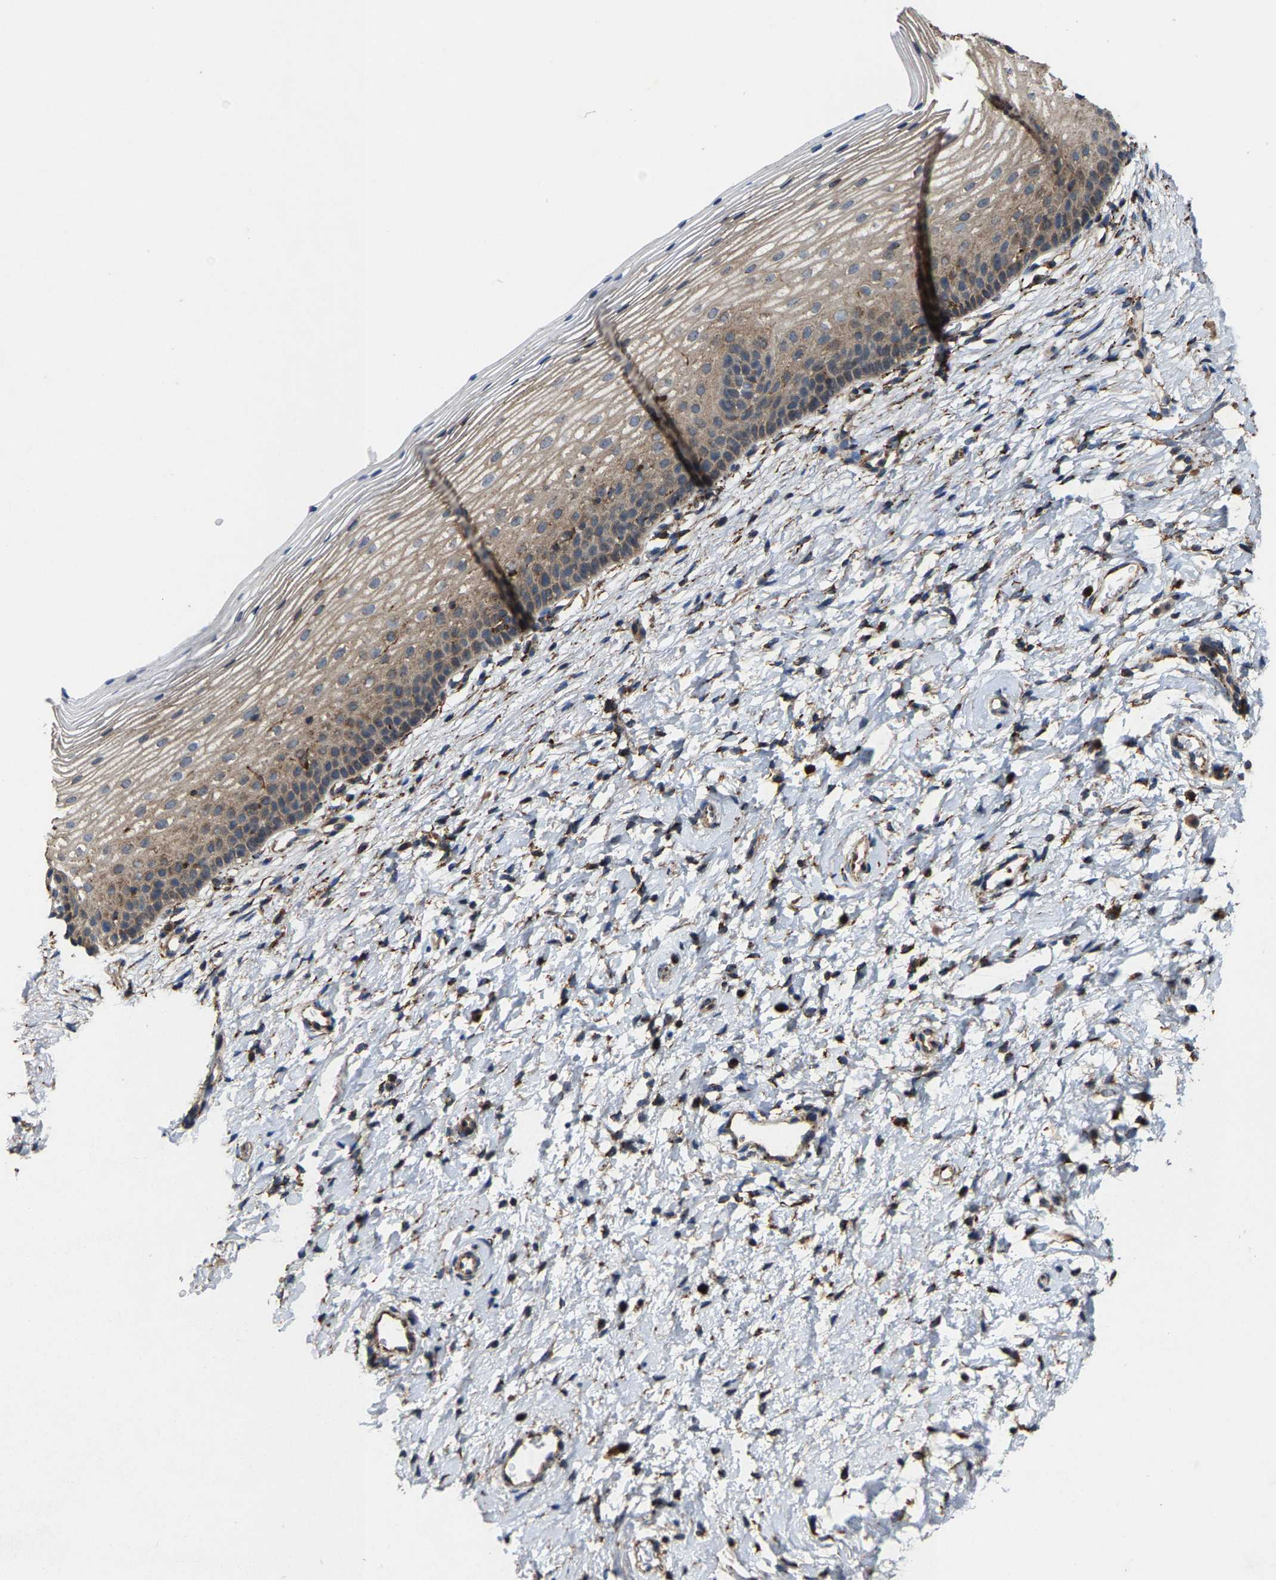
{"staining": {"intensity": "moderate", "quantity": ">75%", "location": "cytoplasmic/membranous"}, "tissue": "cervix", "cell_type": "Glandular cells", "image_type": "normal", "snomed": [{"axis": "morphology", "description": "Normal tissue, NOS"}, {"axis": "topography", "description": "Cervix"}], "caption": "DAB (3,3'-diaminobenzidine) immunohistochemical staining of benign cervix exhibits moderate cytoplasmic/membranous protein positivity in approximately >75% of glandular cells.", "gene": "FGD3", "patient": {"sex": "female", "age": 72}}